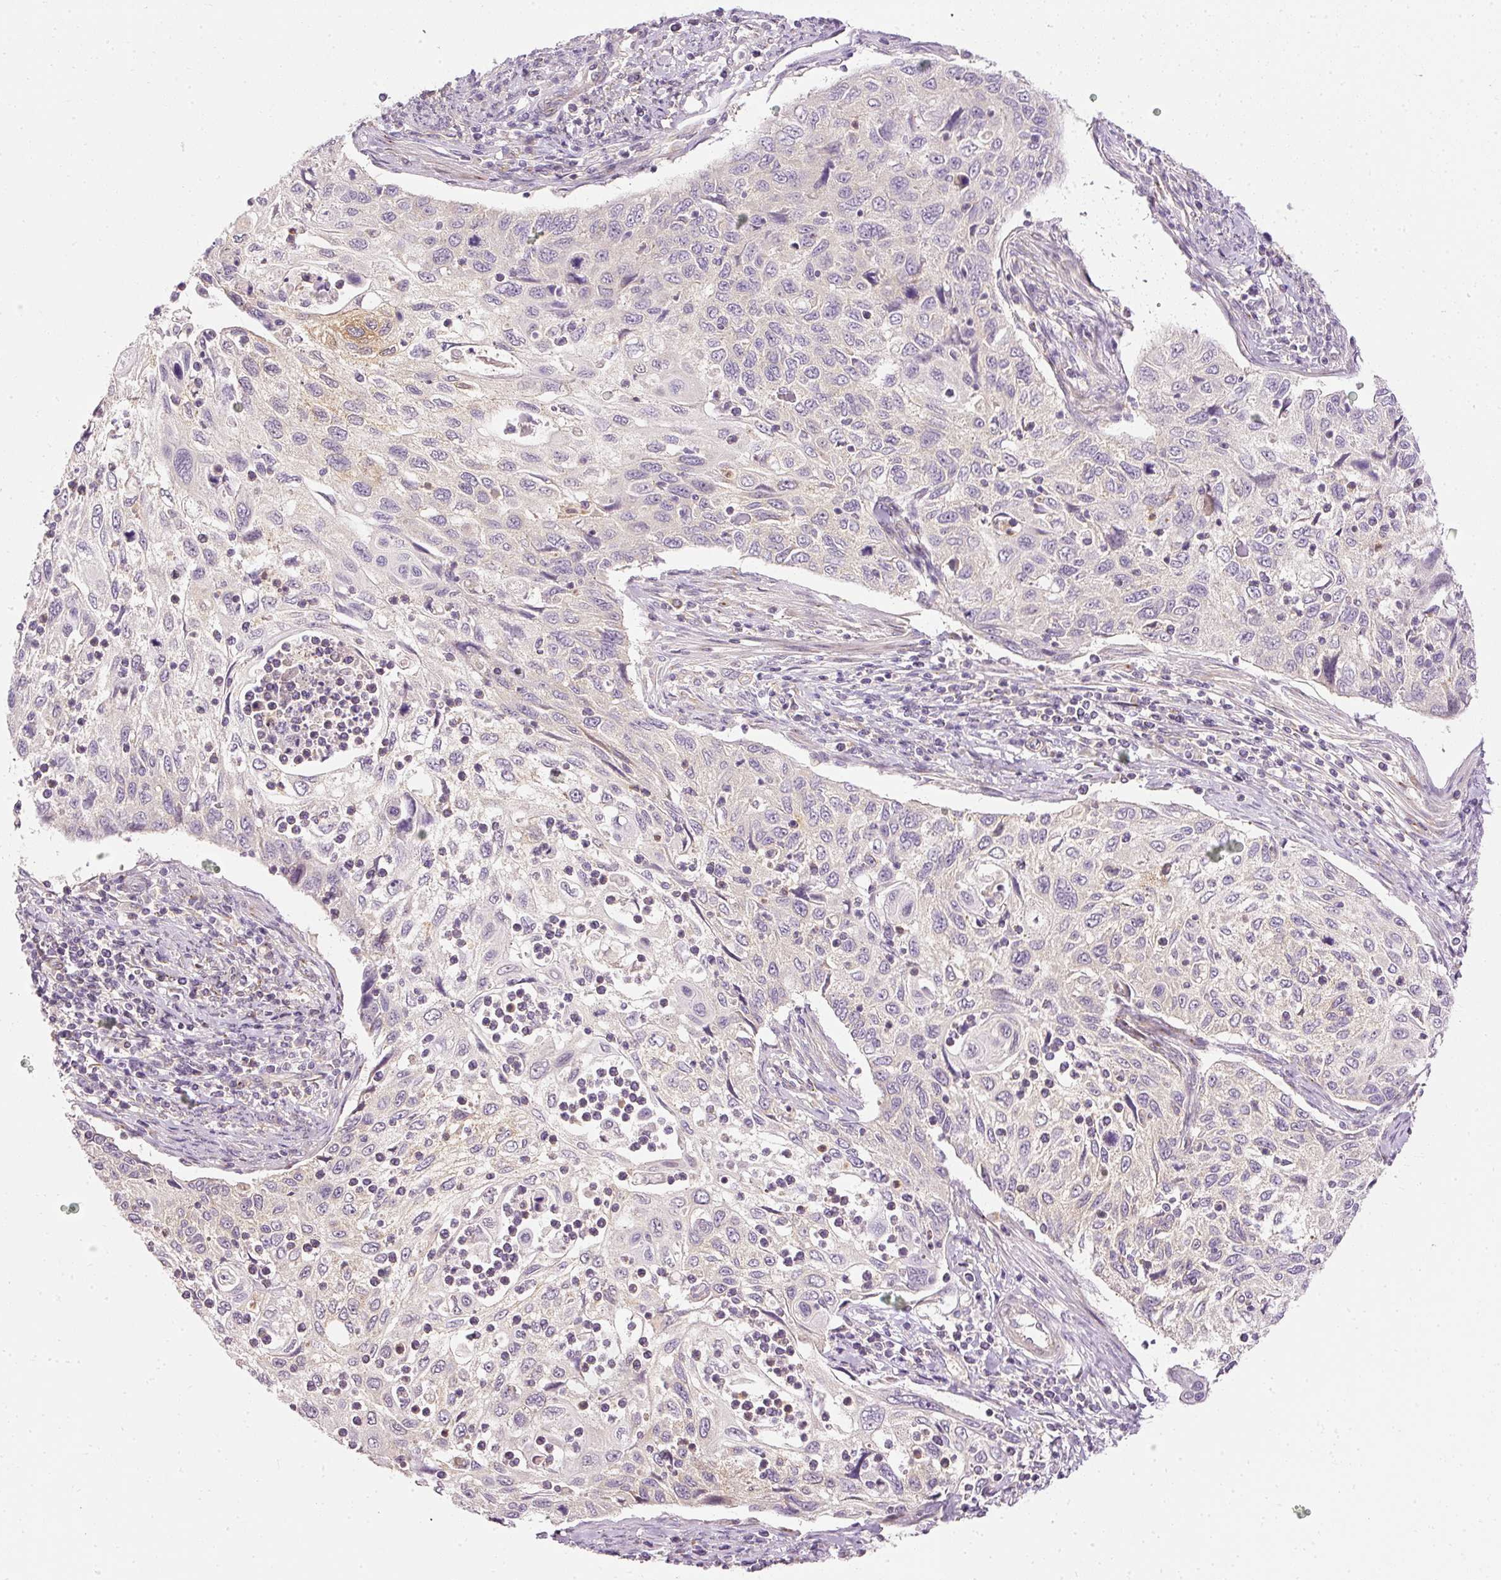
{"staining": {"intensity": "negative", "quantity": "none", "location": "none"}, "tissue": "cervical cancer", "cell_type": "Tumor cells", "image_type": "cancer", "snomed": [{"axis": "morphology", "description": "Squamous cell carcinoma, NOS"}, {"axis": "topography", "description": "Cervix"}], "caption": "The photomicrograph reveals no significant positivity in tumor cells of cervical squamous cell carcinoma.", "gene": "ARMH3", "patient": {"sex": "female", "age": 70}}